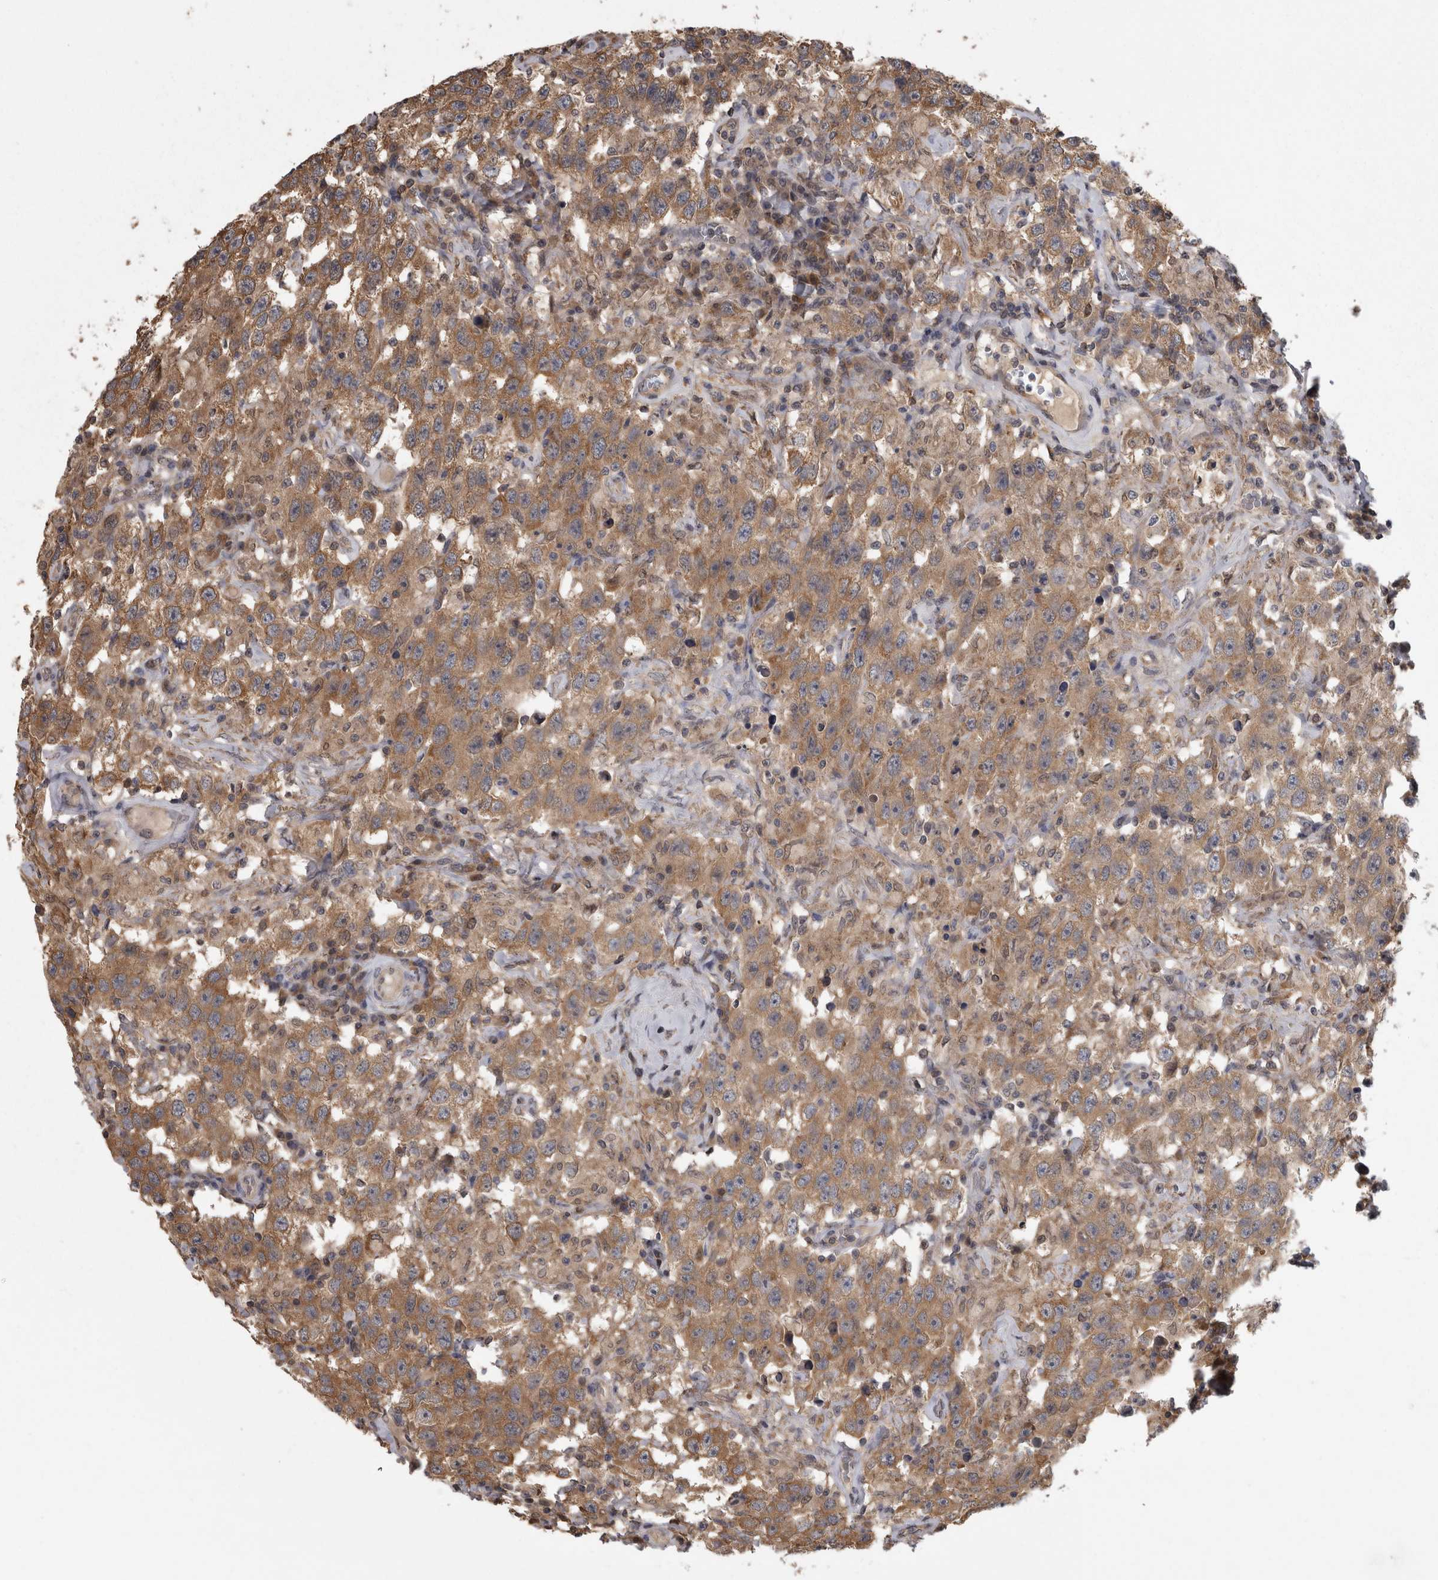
{"staining": {"intensity": "moderate", "quantity": ">75%", "location": "cytoplasmic/membranous"}, "tissue": "testis cancer", "cell_type": "Tumor cells", "image_type": "cancer", "snomed": [{"axis": "morphology", "description": "Seminoma, NOS"}, {"axis": "topography", "description": "Testis"}], "caption": "Immunohistochemical staining of testis seminoma demonstrates moderate cytoplasmic/membranous protein expression in about >75% of tumor cells.", "gene": "APRT", "patient": {"sex": "male", "age": 41}}